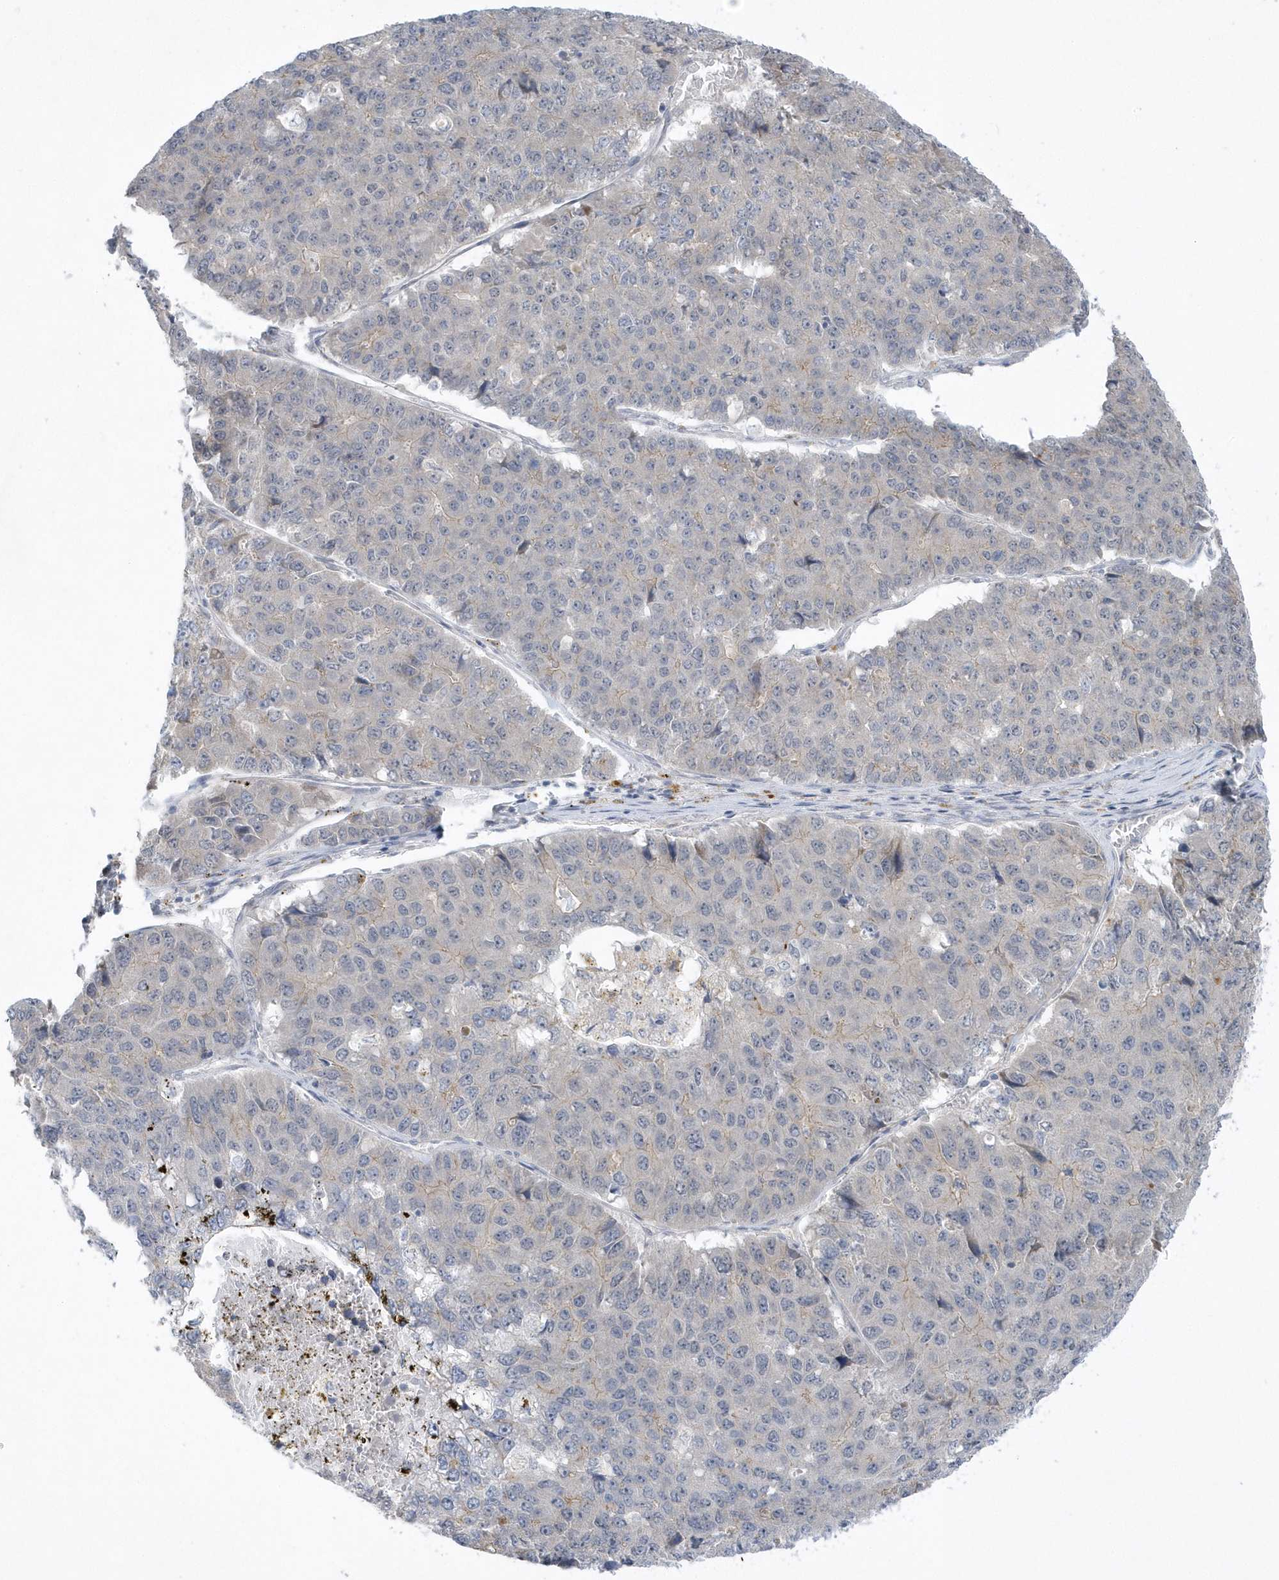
{"staining": {"intensity": "negative", "quantity": "none", "location": "none"}, "tissue": "pancreatic cancer", "cell_type": "Tumor cells", "image_type": "cancer", "snomed": [{"axis": "morphology", "description": "Adenocarcinoma, NOS"}, {"axis": "topography", "description": "Pancreas"}], "caption": "A histopathology image of human pancreatic adenocarcinoma is negative for staining in tumor cells.", "gene": "ZC3H12D", "patient": {"sex": "male", "age": 50}}